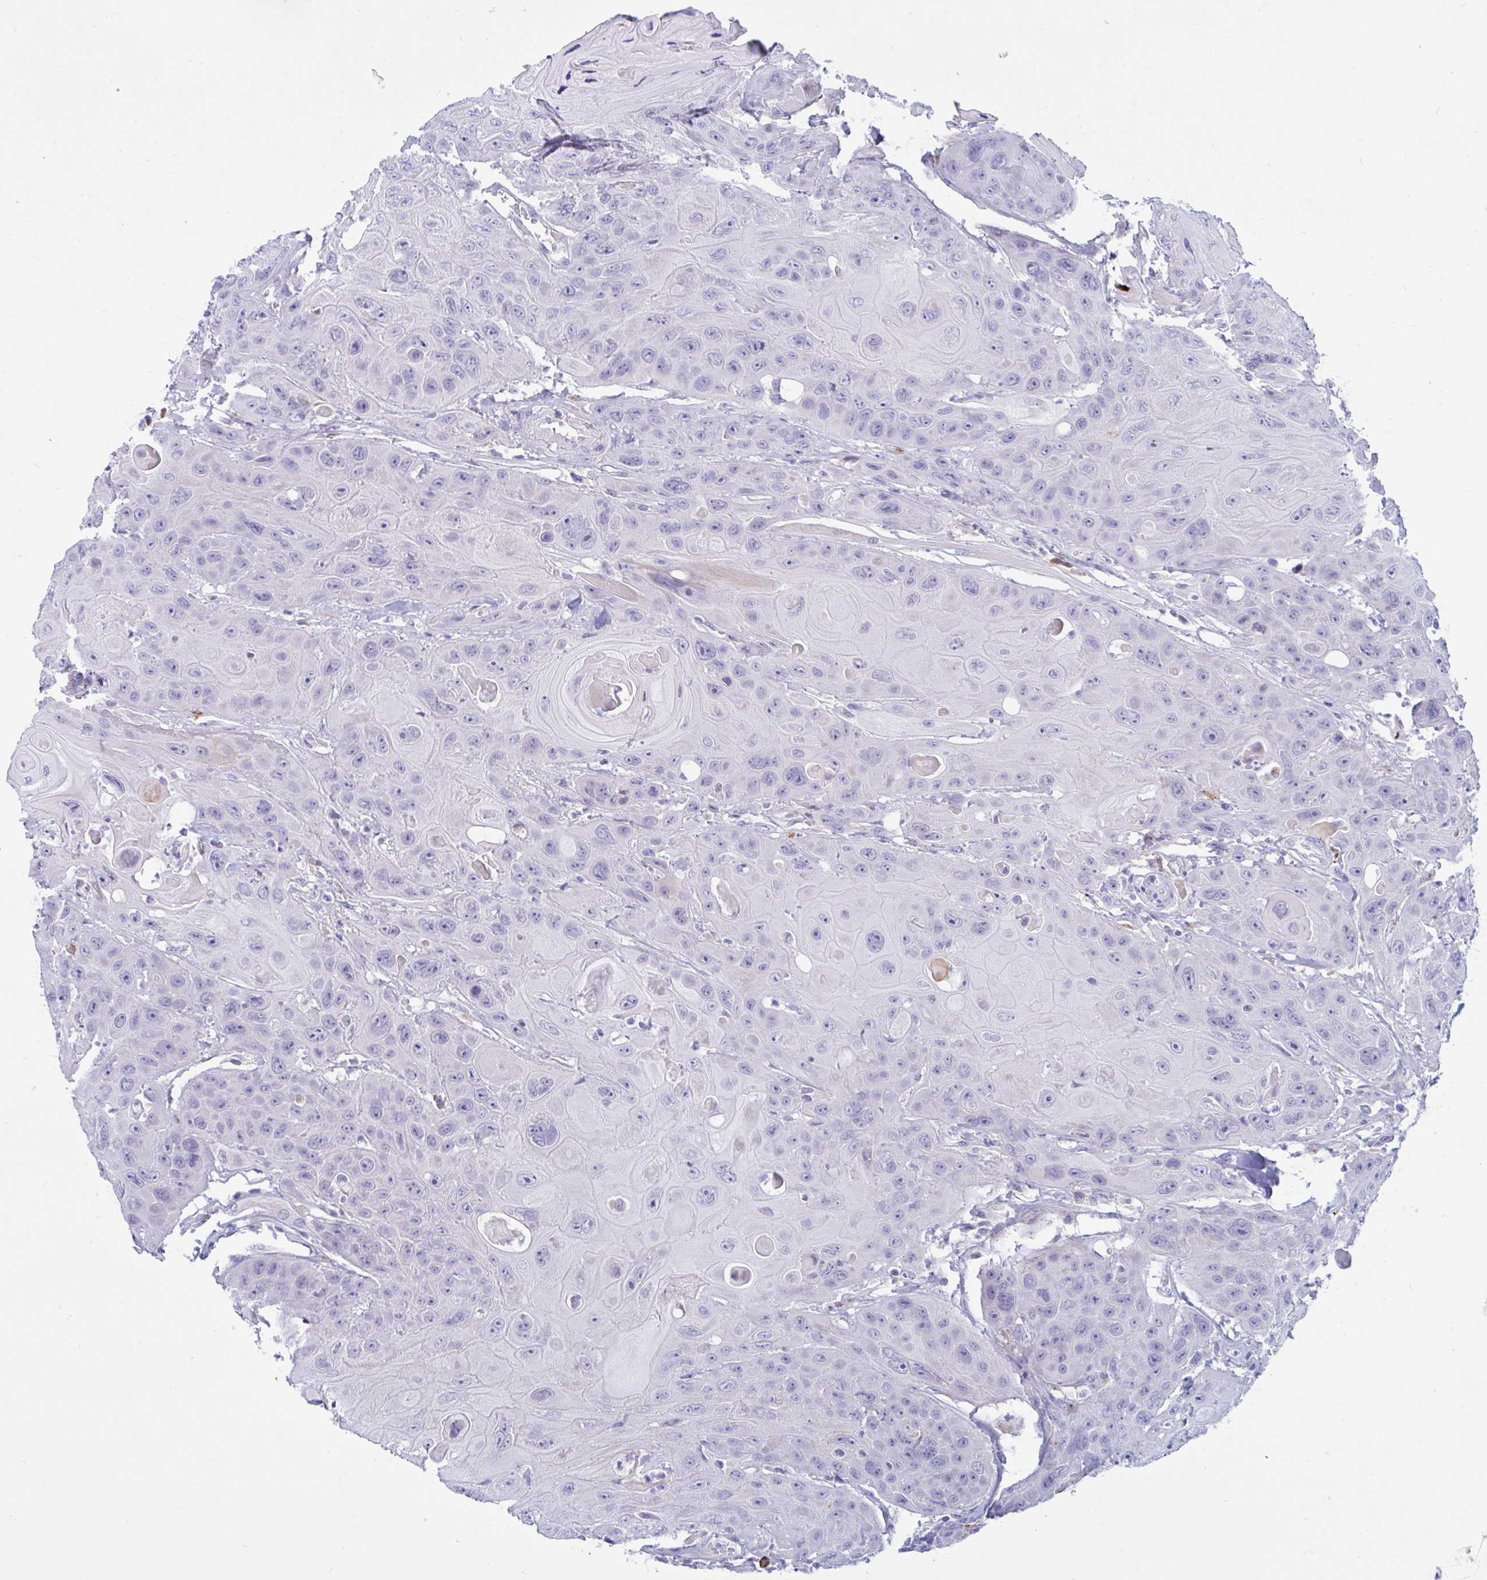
{"staining": {"intensity": "negative", "quantity": "none", "location": "none"}, "tissue": "head and neck cancer", "cell_type": "Tumor cells", "image_type": "cancer", "snomed": [{"axis": "morphology", "description": "Squamous cell carcinoma, NOS"}, {"axis": "topography", "description": "Head-Neck"}], "caption": "Tumor cells are negative for brown protein staining in head and neck cancer.", "gene": "FAM219B", "patient": {"sex": "female", "age": 59}}